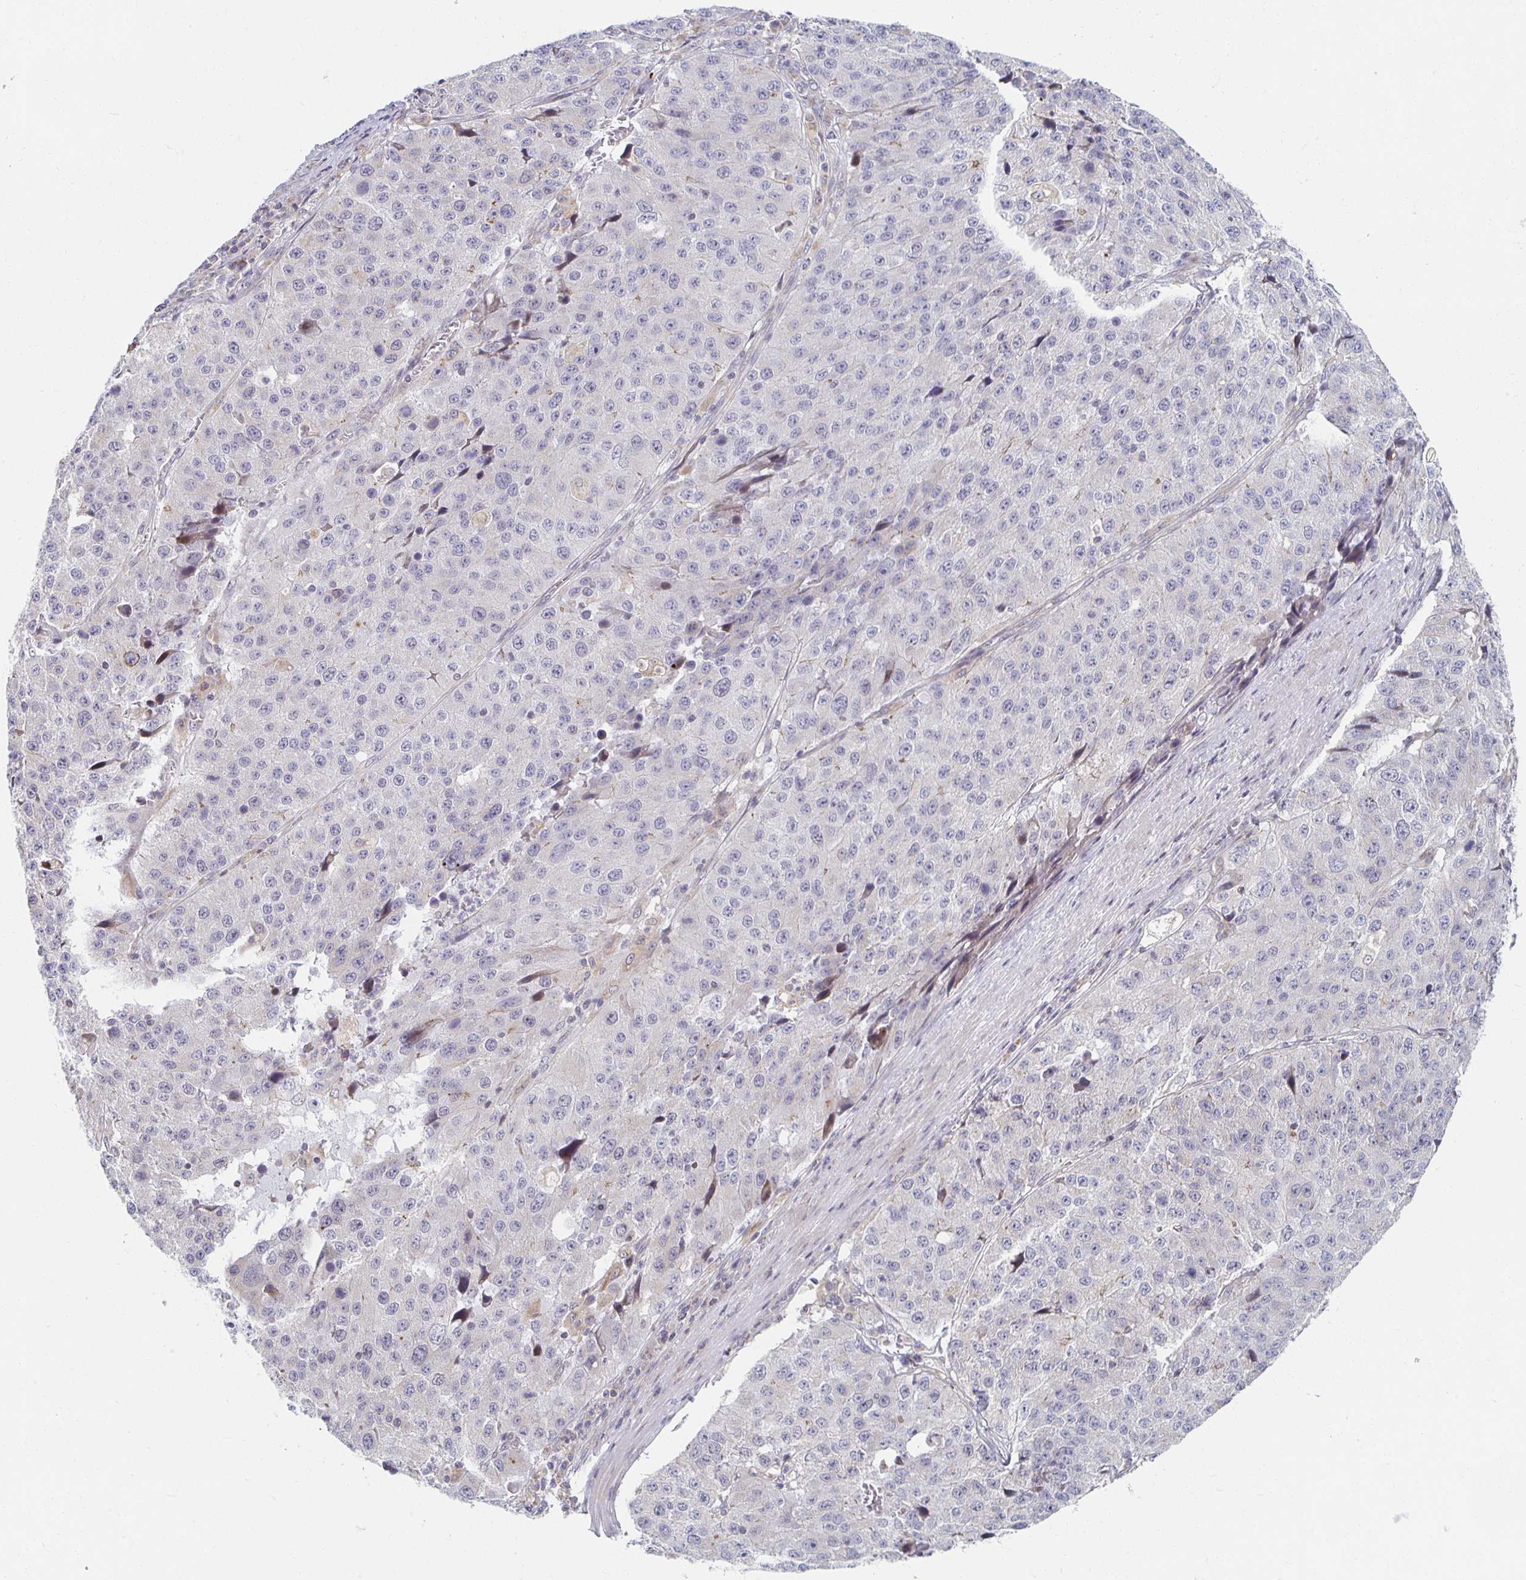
{"staining": {"intensity": "negative", "quantity": "none", "location": "none"}, "tissue": "stomach cancer", "cell_type": "Tumor cells", "image_type": "cancer", "snomed": [{"axis": "morphology", "description": "Adenocarcinoma, NOS"}, {"axis": "topography", "description": "Stomach"}], "caption": "Adenocarcinoma (stomach) was stained to show a protein in brown. There is no significant staining in tumor cells. Nuclei are stained in blue.", "gene": "HCFC1R1", "patient": {"sex": "male", "age": 71}}